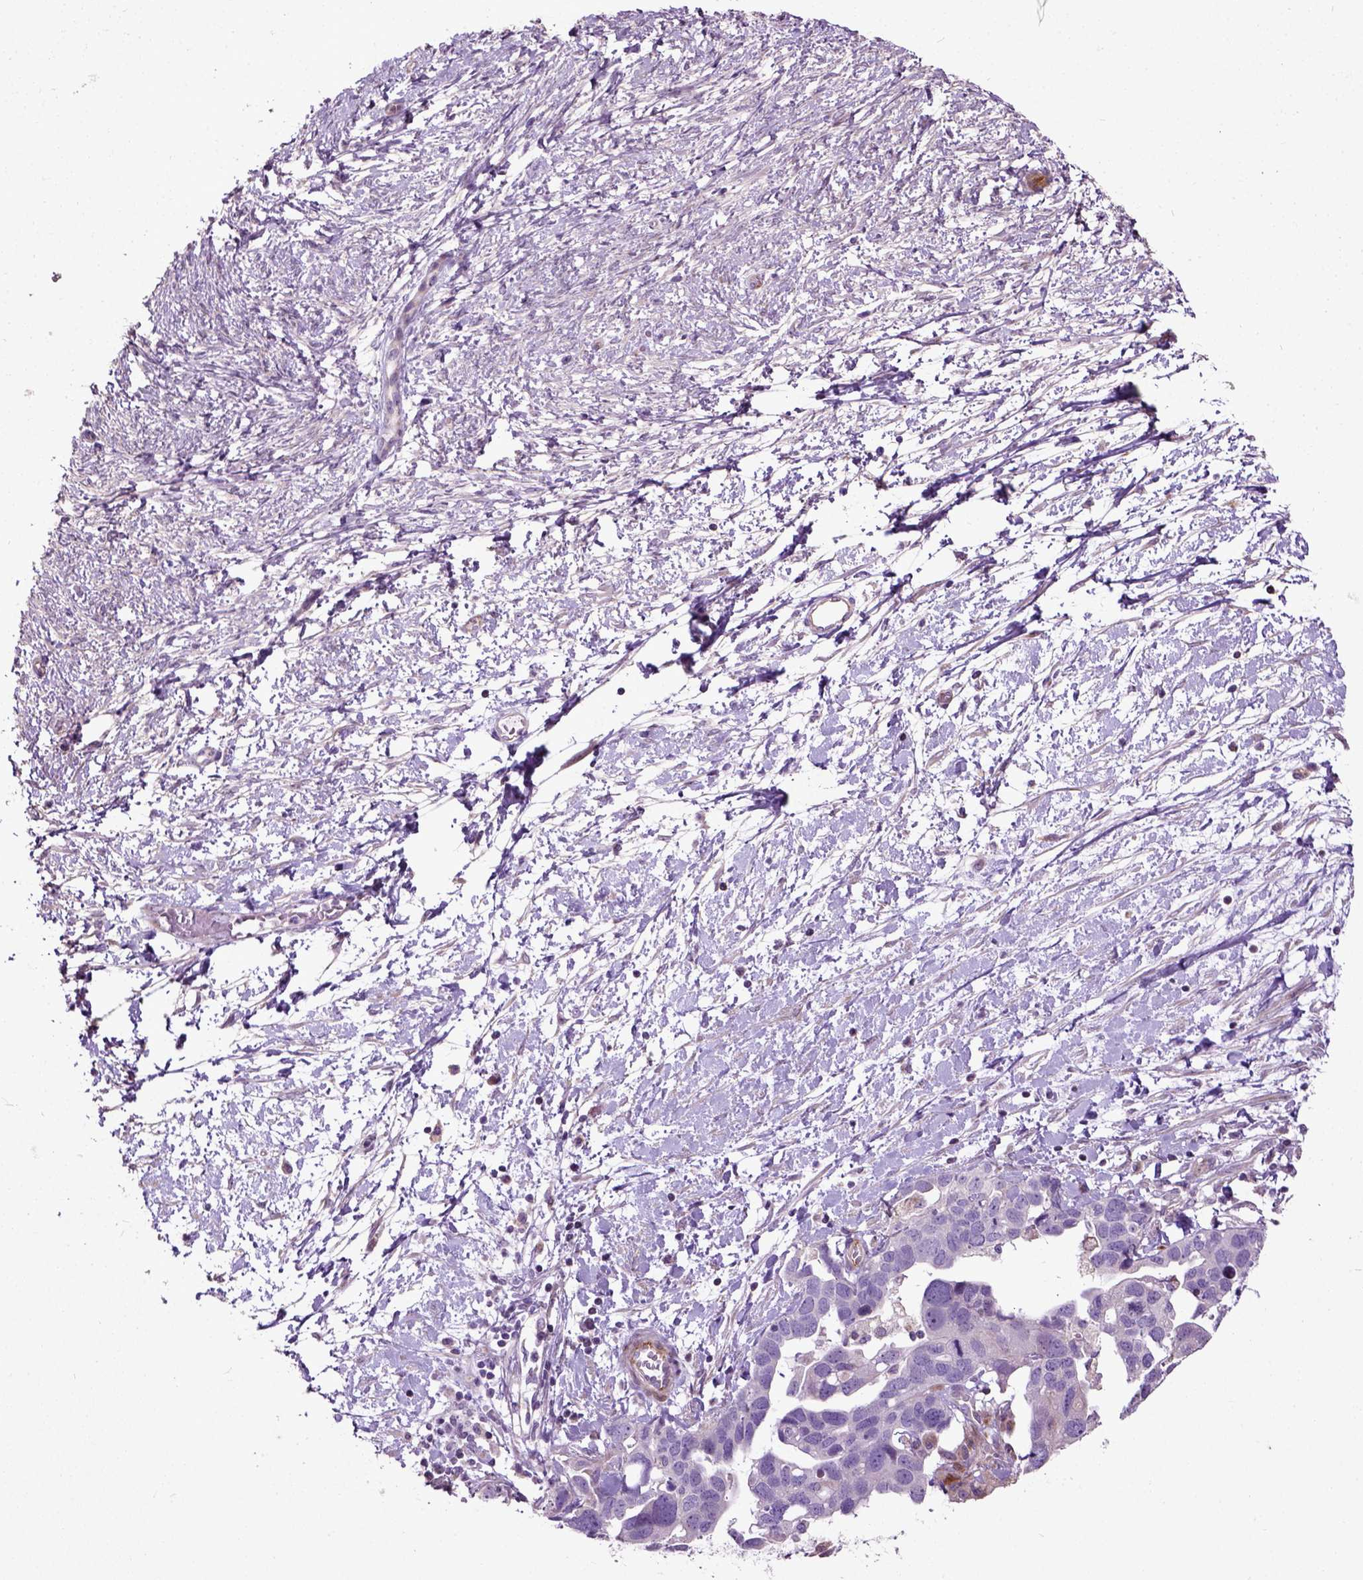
{"staining": {"intensity": "negative", "quantity": "none", "location": "none"}, "tissue": "ovarian cancer", "cell_type": "Tumor cells", "image_type": "cancer", "snomed": [{"axis": "morphology", "description": "Cystadenocarcinoma, serous, NOS"}, {"axis": "topography", "description": "Ovary"}], "caption": "Immunohistochemical staining of human ovarian cancer reveals no significant positivity in tumor cells.", "gene": "PKP3", "patient": {"sex": "female", "age": 54}}